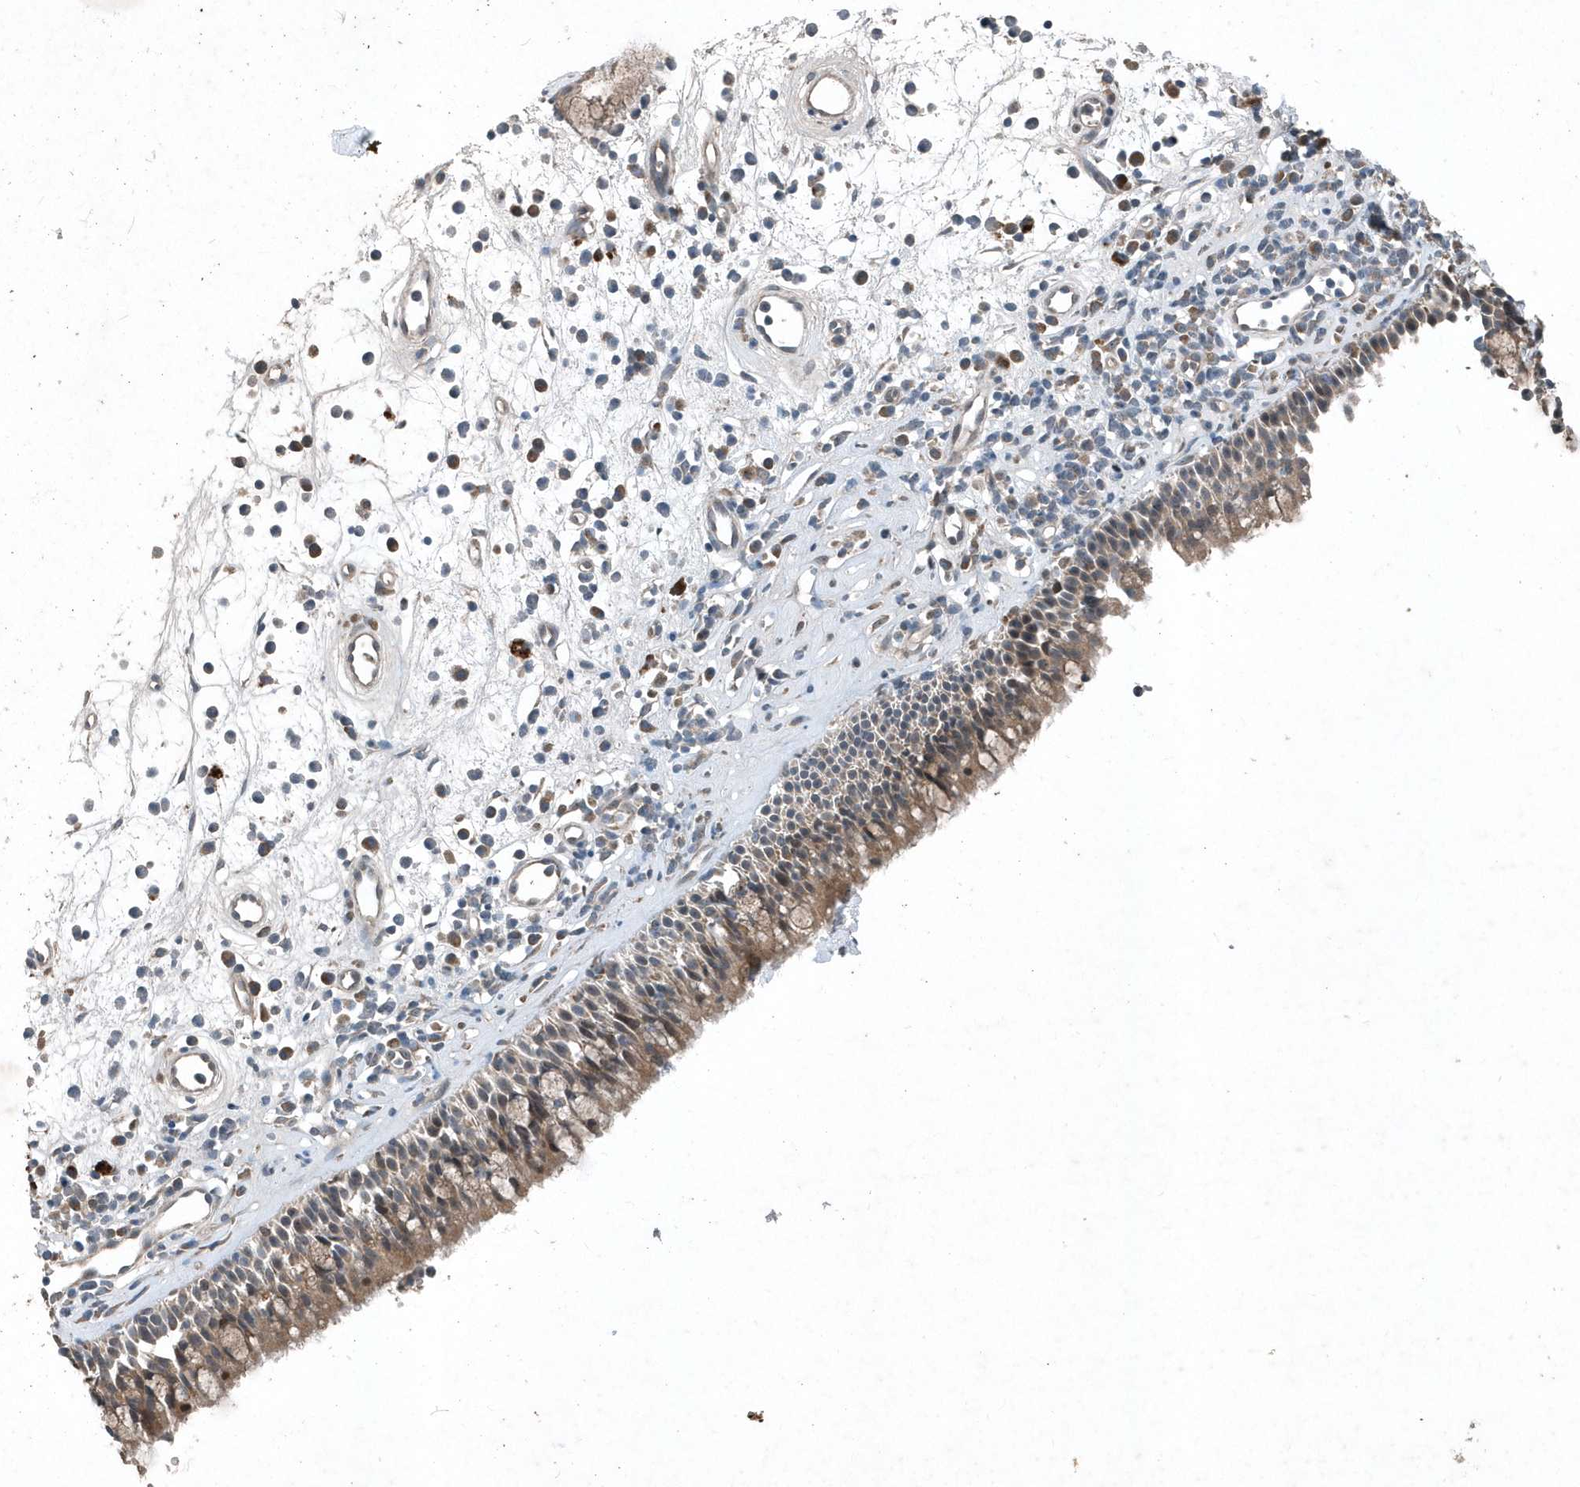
{"staining": {"intensity": "weak", "quantity": ">75%", "location": "cytoplasmic/membranous"}, "tissue": "nasopharynx", "cell_type": "Respiratory epithelial cells", "image_type": "normal", "snomed": [{"axis": "morphology", "description": "Normal tissue, NOS"}, {"axis": "morphology", "description": "Inflammation, NOS"}, {"axis": "morphology", "description": "Malignant melanoma, Metastatic site"}, {"axis": "topography", "description": "Nasopharynx"}], "caption": "IHC staining of normal nasopharynx, which exhibits low levels of weak cytoplasmic/membranous expression in approximately >75% of respiratory epithelial cells indicating weak cytoplasmic/membranous protein staining. The staining was performed using DAB (3,3'-diaminobenzidine) (brown) for protein detection and nuclei were counterstained in hematoxylin (blue).", "gene": "SCFD2", "patient": {"sex": "male", "age": 70}}